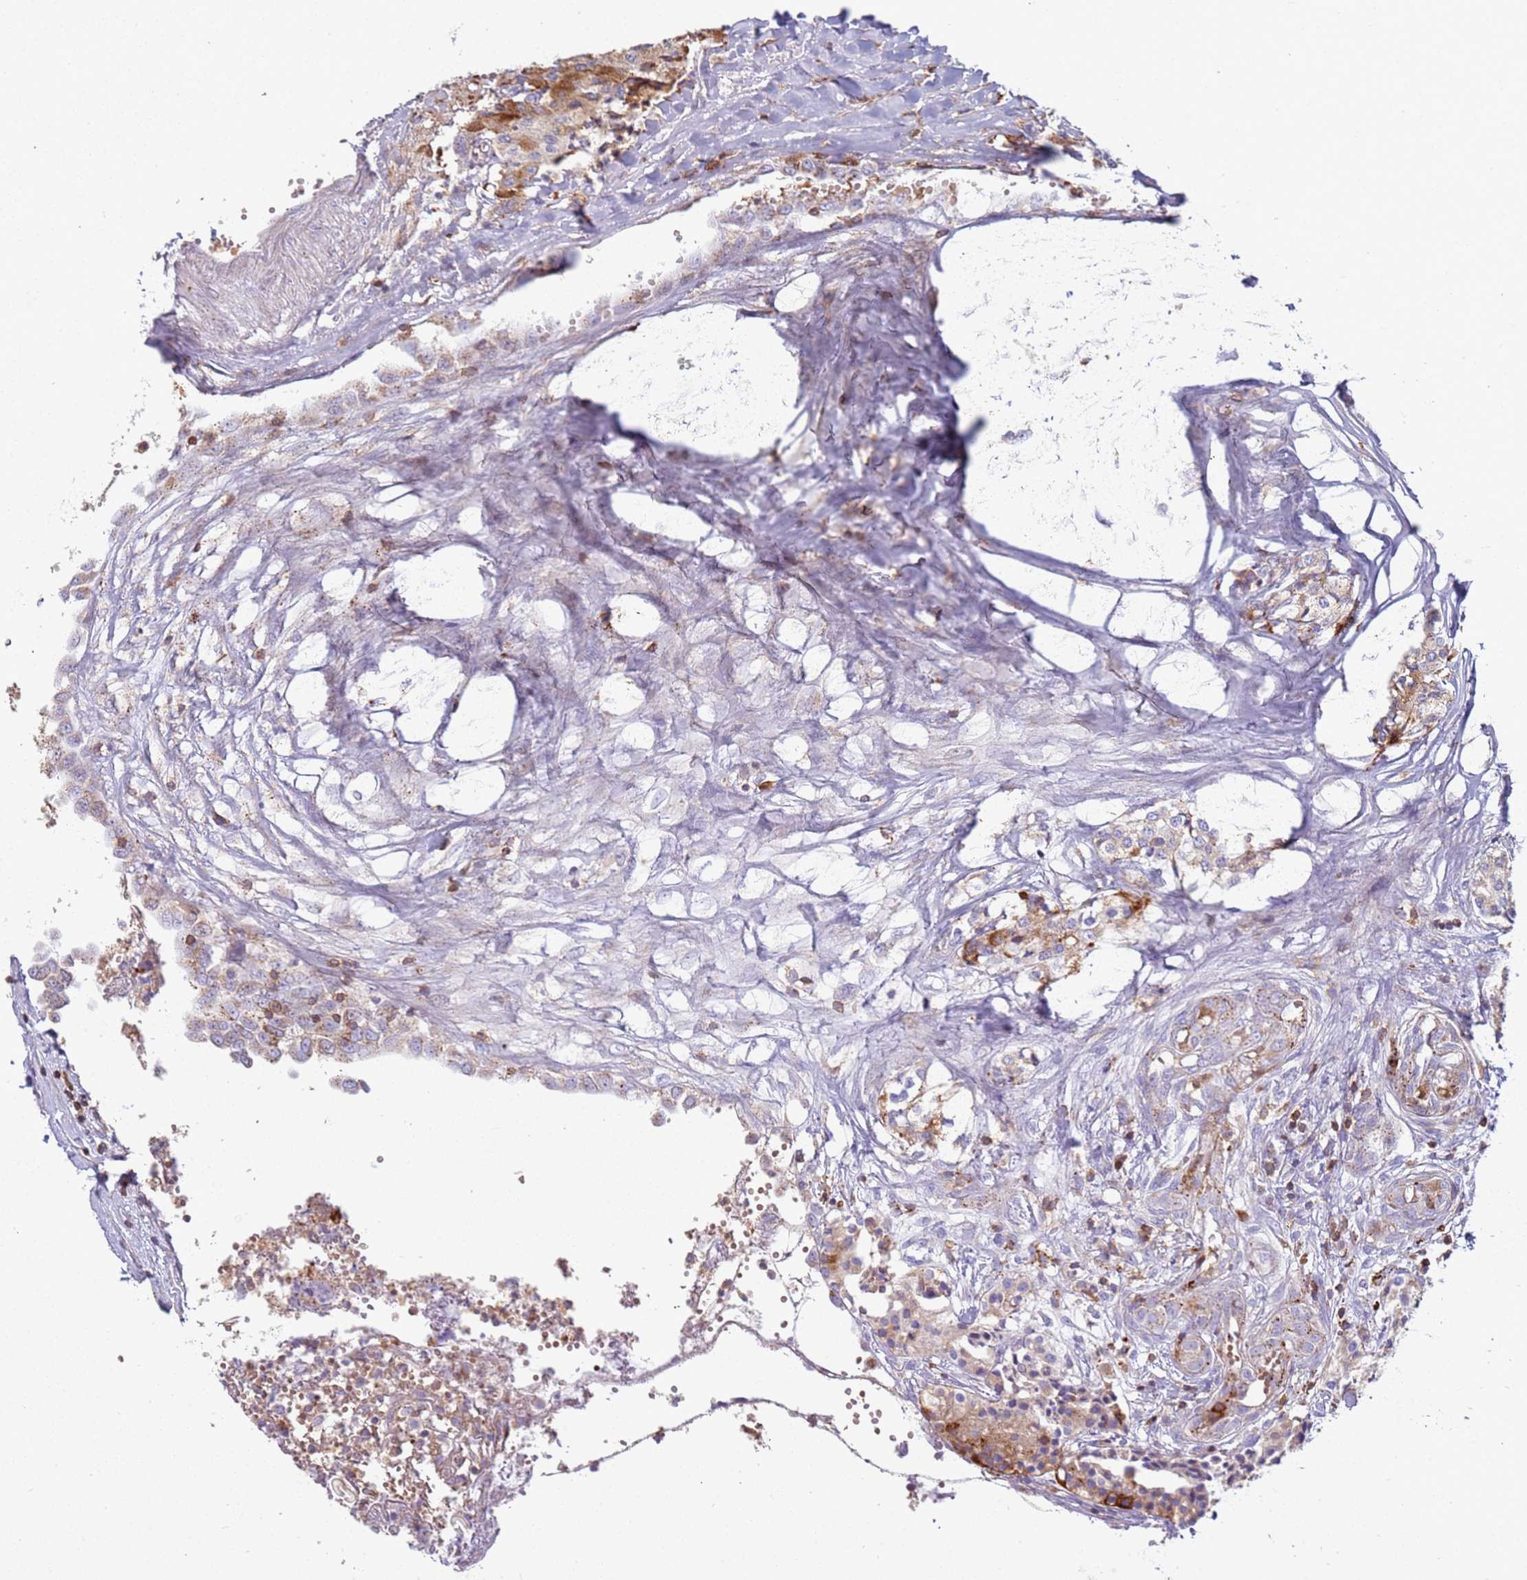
{"staining": {"intensity": "moderate", "quantity": "25%-75%", "location": "cytoplasmic/membranous"}, "tissue": "carcinoid", "cell_type": "Tumor cells", "image_type": "cancer", "snomed": [{"axis": "morphology", "description": "Carcinoid, malignant, NOS"}, {"axis": "topography", "description": "Colon"}], "caption": "Brown immunohistochemical staining in malignant carcinoid reveals moderate cytoplasmic/membranous staining in about 25%-75% of tumor cells.", "gene": "TTPAL", "patient": {"sex": "female", "age": 52}}